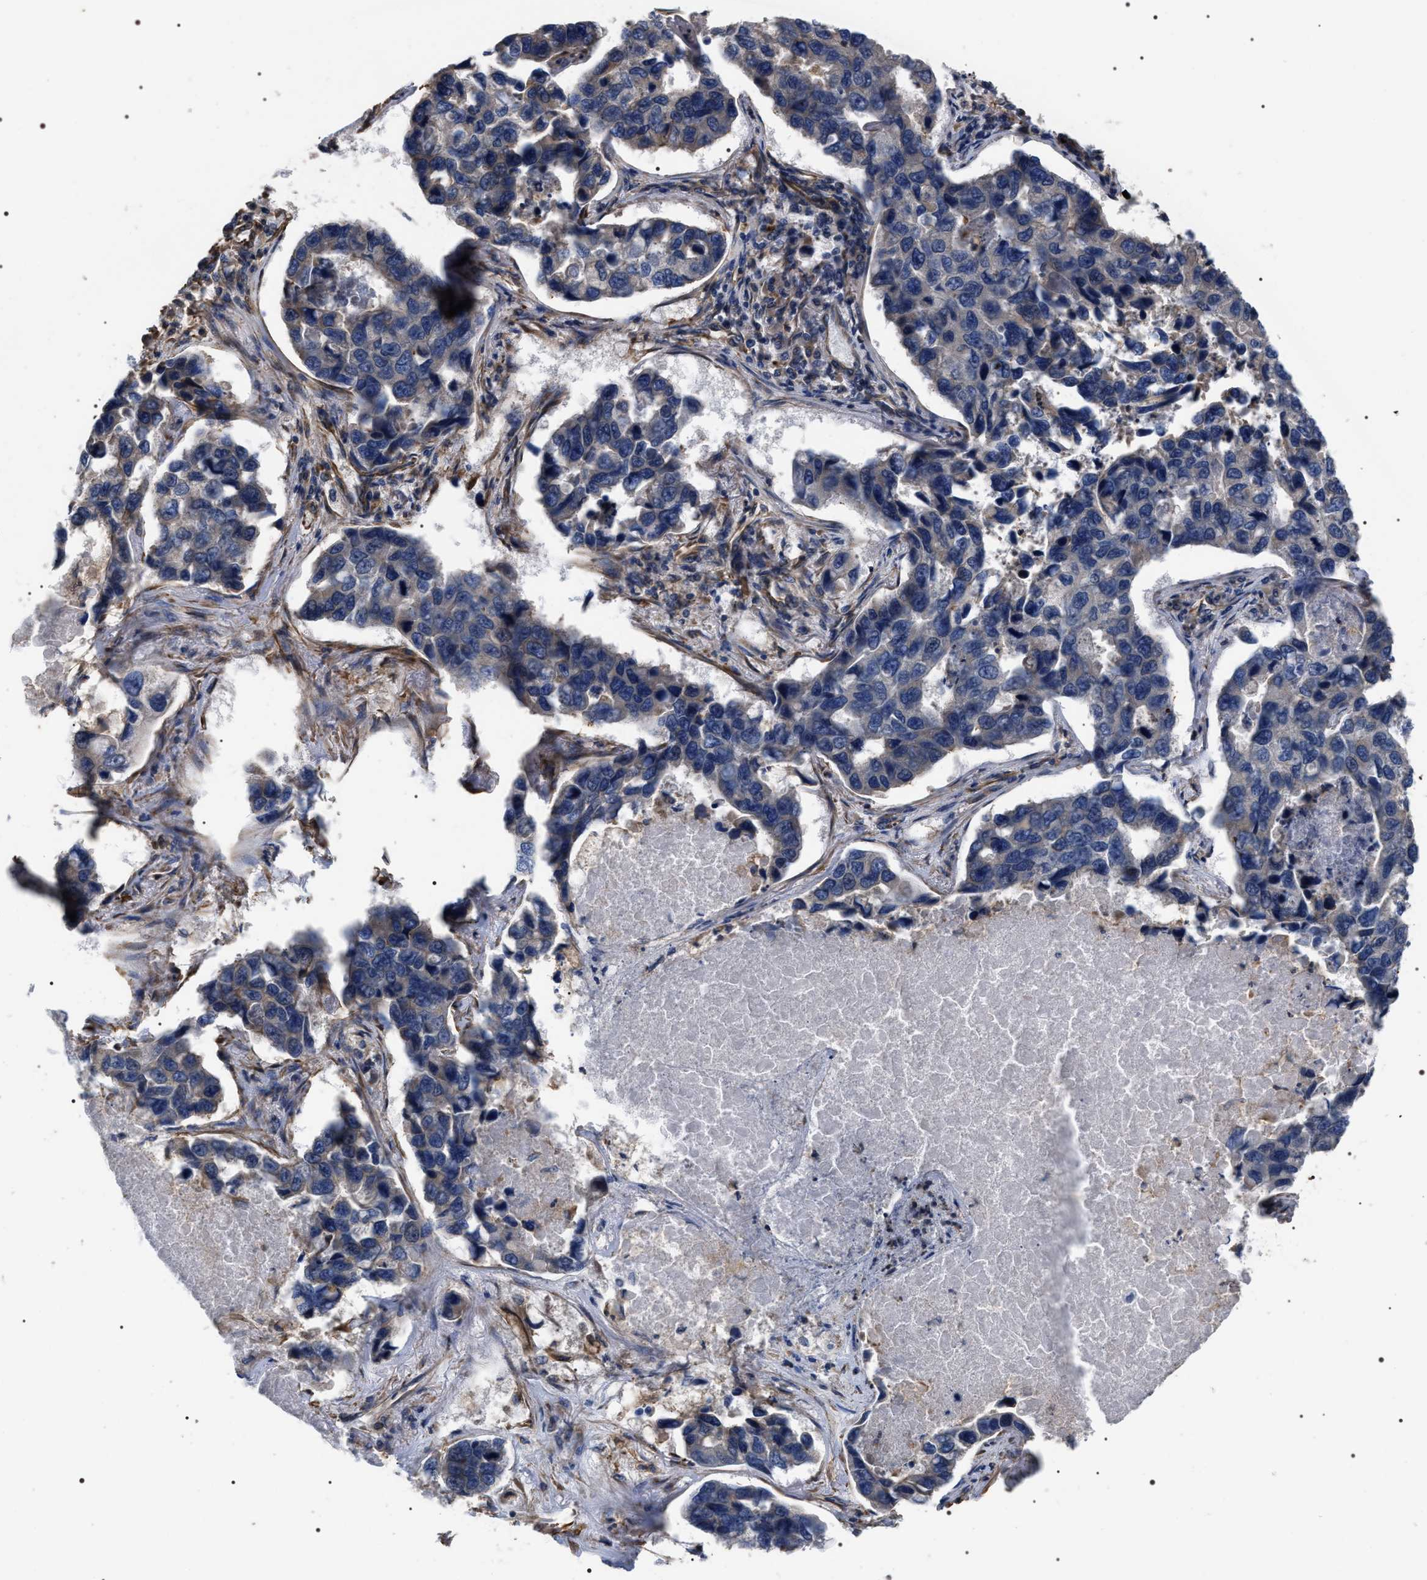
{"staining": {"intensity": "negative", "quantity": "none", "location": "none"}, "tissue": "lung cancer", "cell_type": "Tumor cells", "image_type": "cancer", "snomed": [{"axis": "morphology", "description": "Adenocarcinoma, NOS"}, {"axis": "topography", "description": "Lung"}], "caption": "This is a photomicrograph of immunohistochemistry (IHC) staining of adenocarcinoma (lung), which shows no staining in tumor cells.", "gene": "TSPAN33", "patient": {"sex": "male", "age": 64}}